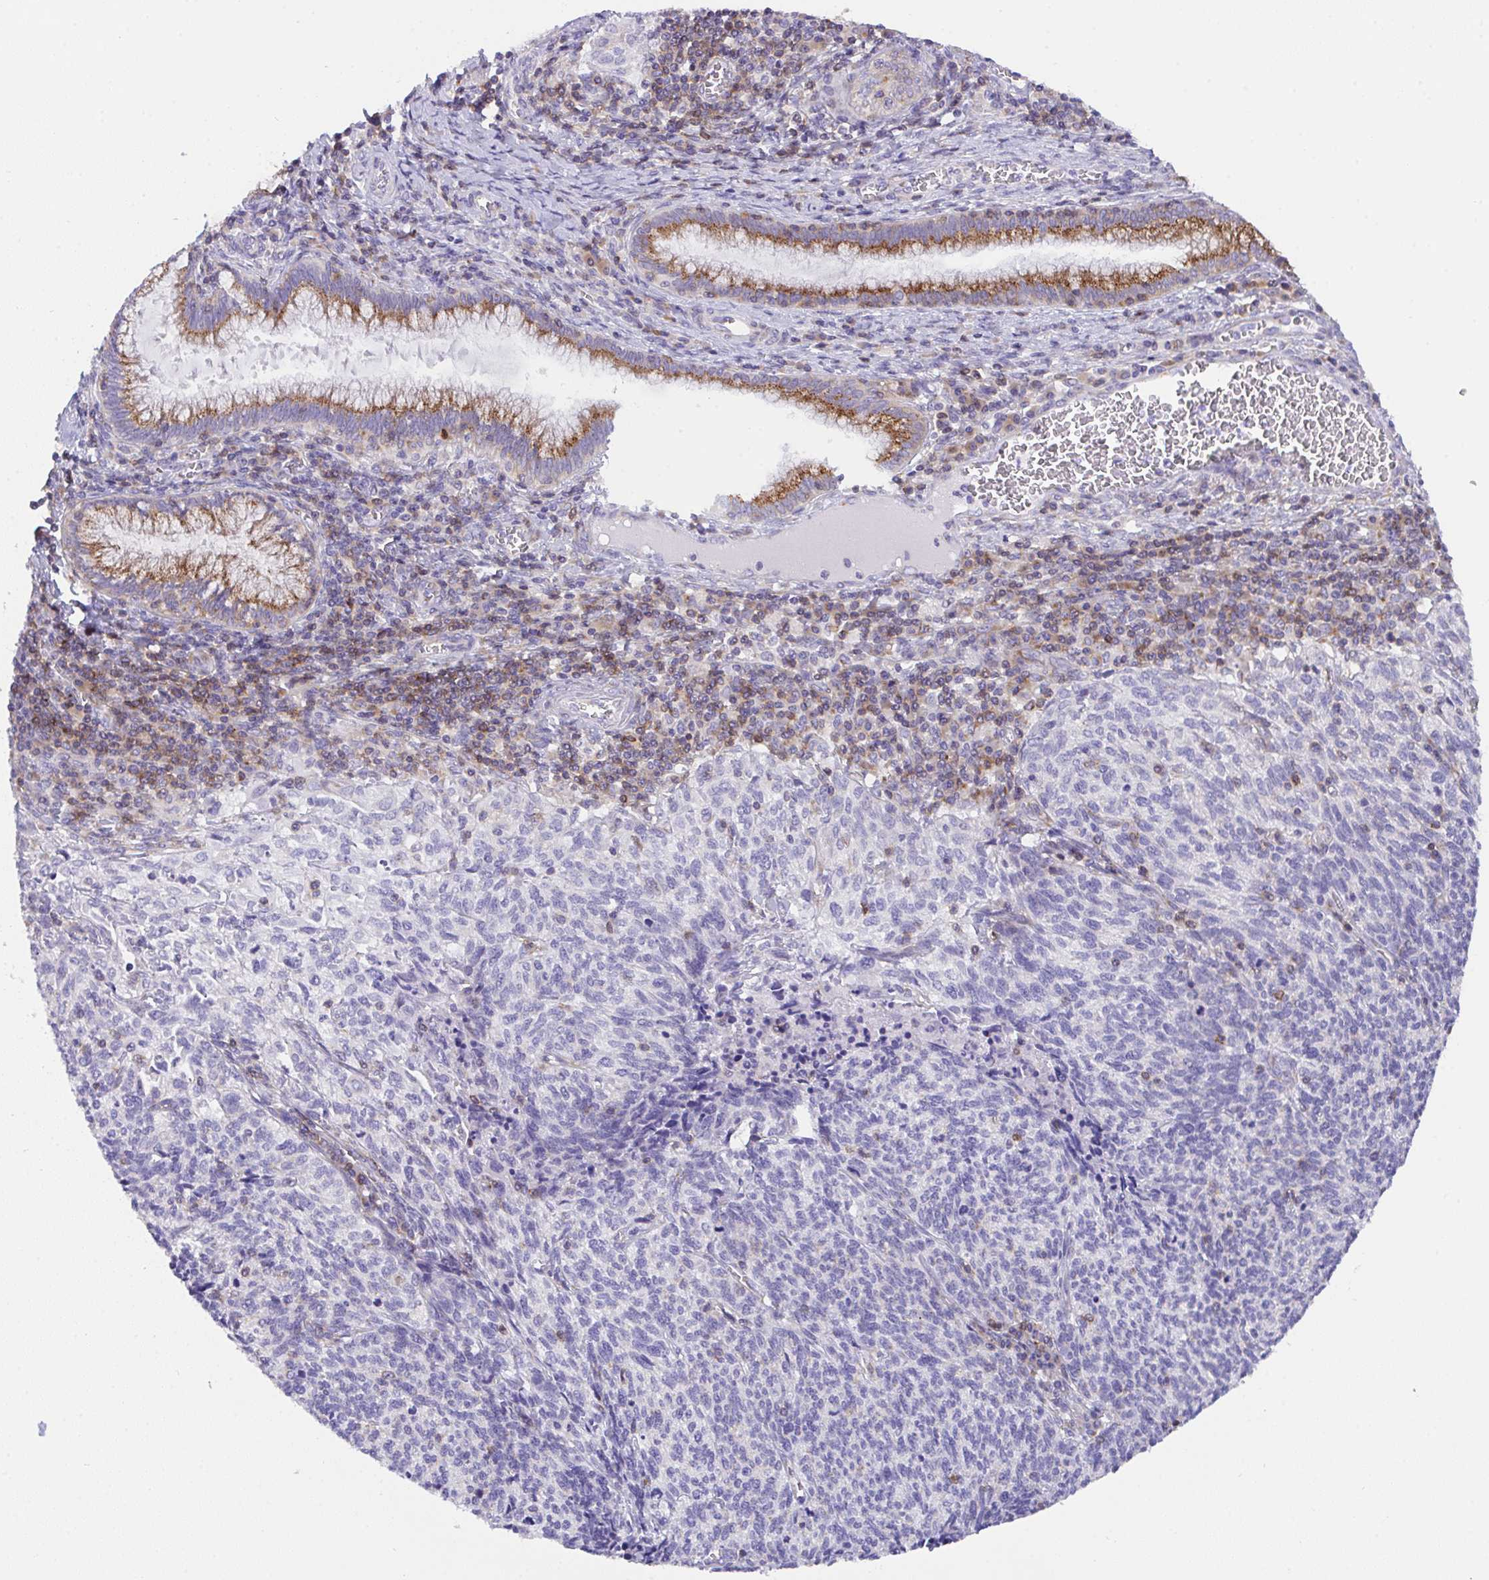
{"staining": {"intensity": "negative", "quantity": "none", "location": "none"}, "tissue": "cervical cancer", "cell_type": "Tumor cells", "image_type": "cancer", "snomed": [{"axis": "morphology", "description": "Squamous cell carcinoma, NOS"}, {"axis": "topography", "description": "Cervix"}], "caption": "This is an immunohistochemistry histopathology image of squamous cell carcinoma (cervical). There is no staining in tumor cells.", "gene": "MIA3", "patient": {"sex": "female", "age": 45}}